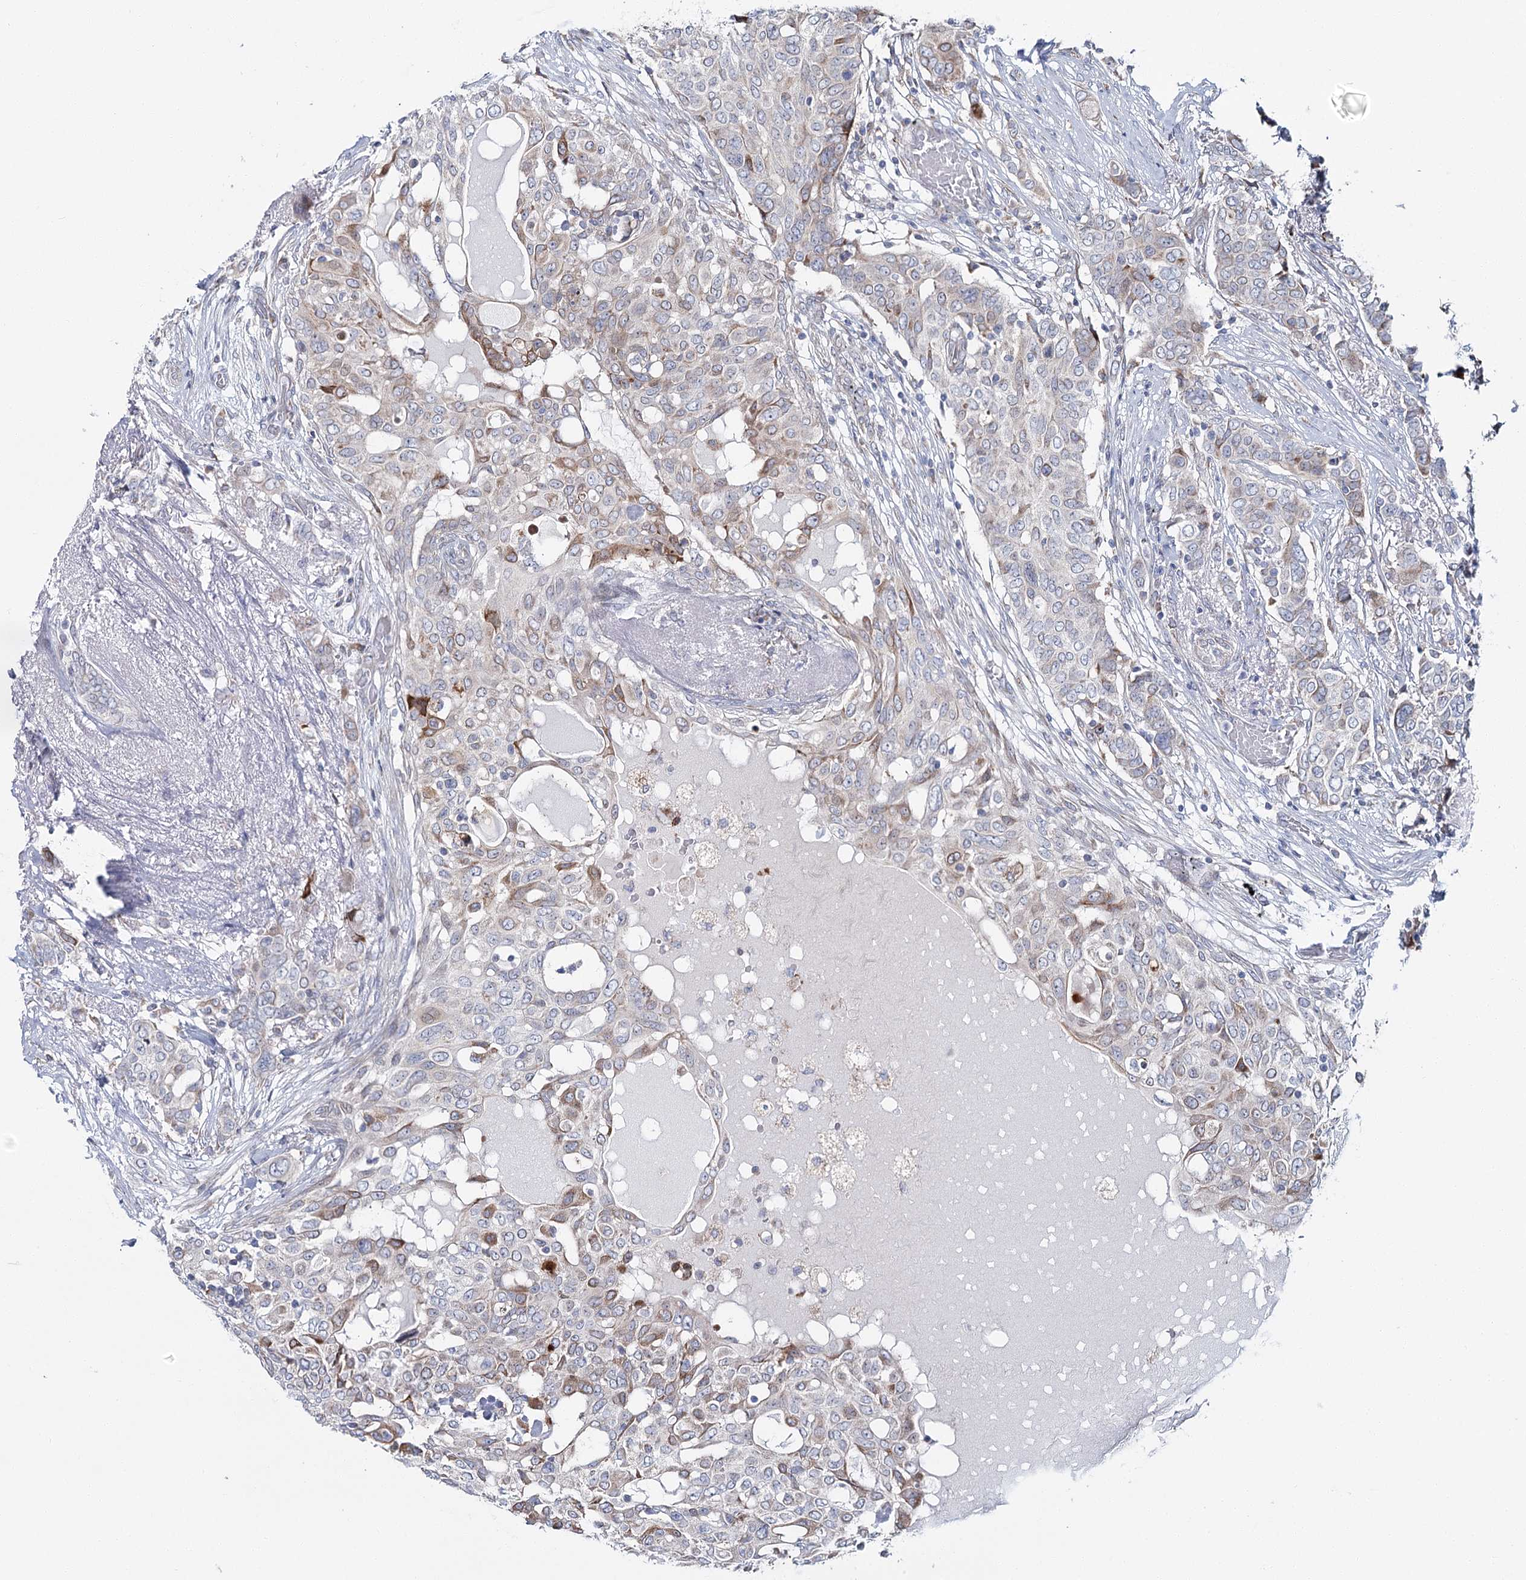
{"staining": {"intensity": "weak", "quantity": "25%-75%", "location": "cytoplasmic/membranous"}, "tissue": "breast cancer", "cell_type": "Tumor cells", "image_type": "cancer", "snomed": [{"axis": "morphology", "description": "Lobular carcinoma"}, {"axis": "topography", "description": "Breast"}], "caption": "High-magnification brightfield microscopy of breast cancer (lobular carcinoma) stained with DAB (brown) and counterstained with hematoxylin (blue). tumor cells exhibit weak cytoplasmic/membranous expression is present in approximately25%-75% of cells.", "gene": "CPLANE1", "patient": {"sex": "female", "age": 51}}